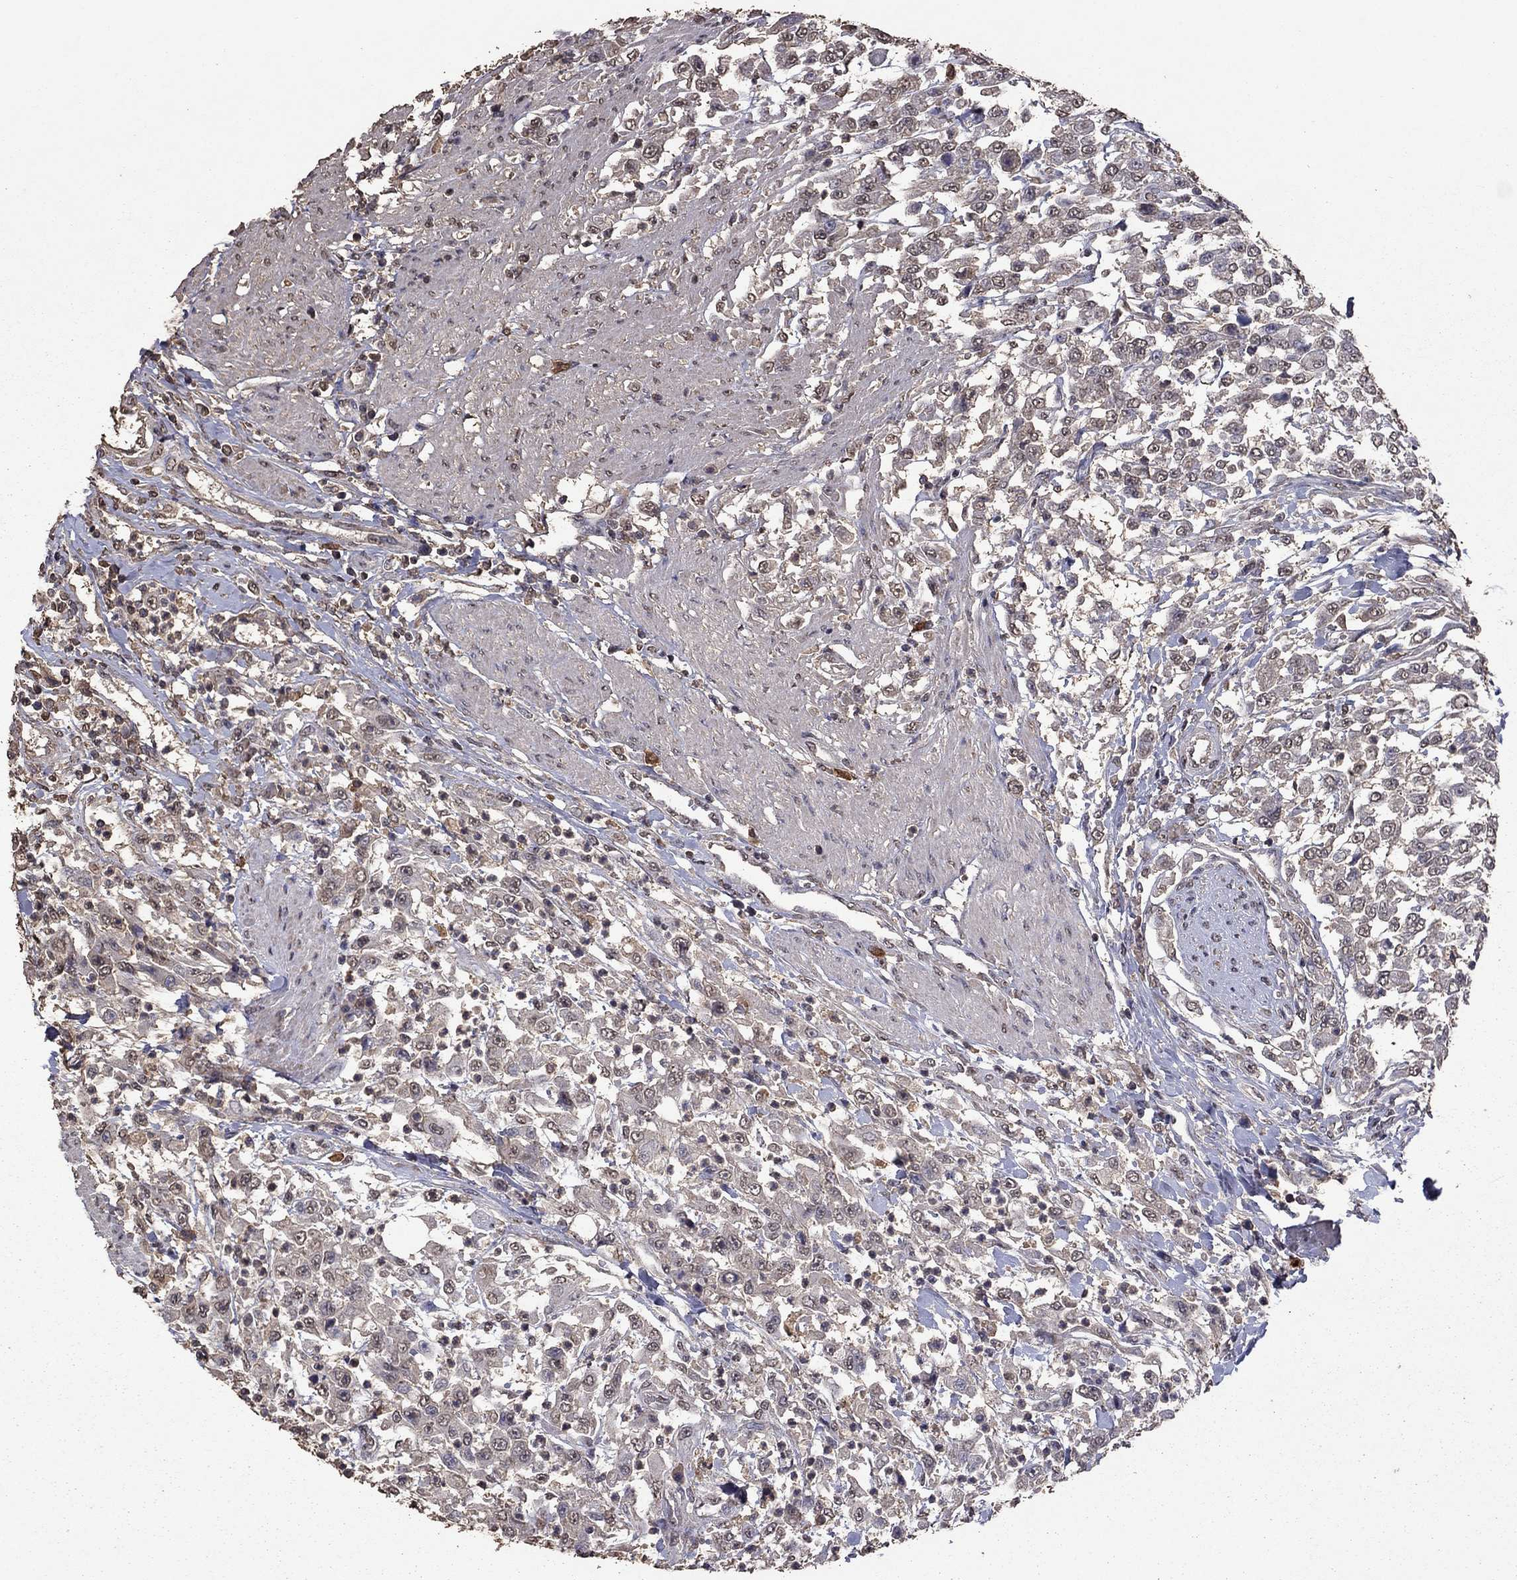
{"staining": {"intensity": "negative", "quantity": "none", "location": "none"}, "tissue": "urothelial cancer", "cell_type": "Tumor cells", "image_type": "cancer", "snomed": [{"axis": "morphology", "description": "Urothelial carcinoma, High grade"}, {"axis": "topography", "description": "Urinary bladder"}], "caption": "IHC image of human urothelial cancer stained for a protein (brown), which demonstrates no expression in tumor cells.", "gene": "SERPINA5", "patient": {"sex": "male", "age": 46}}